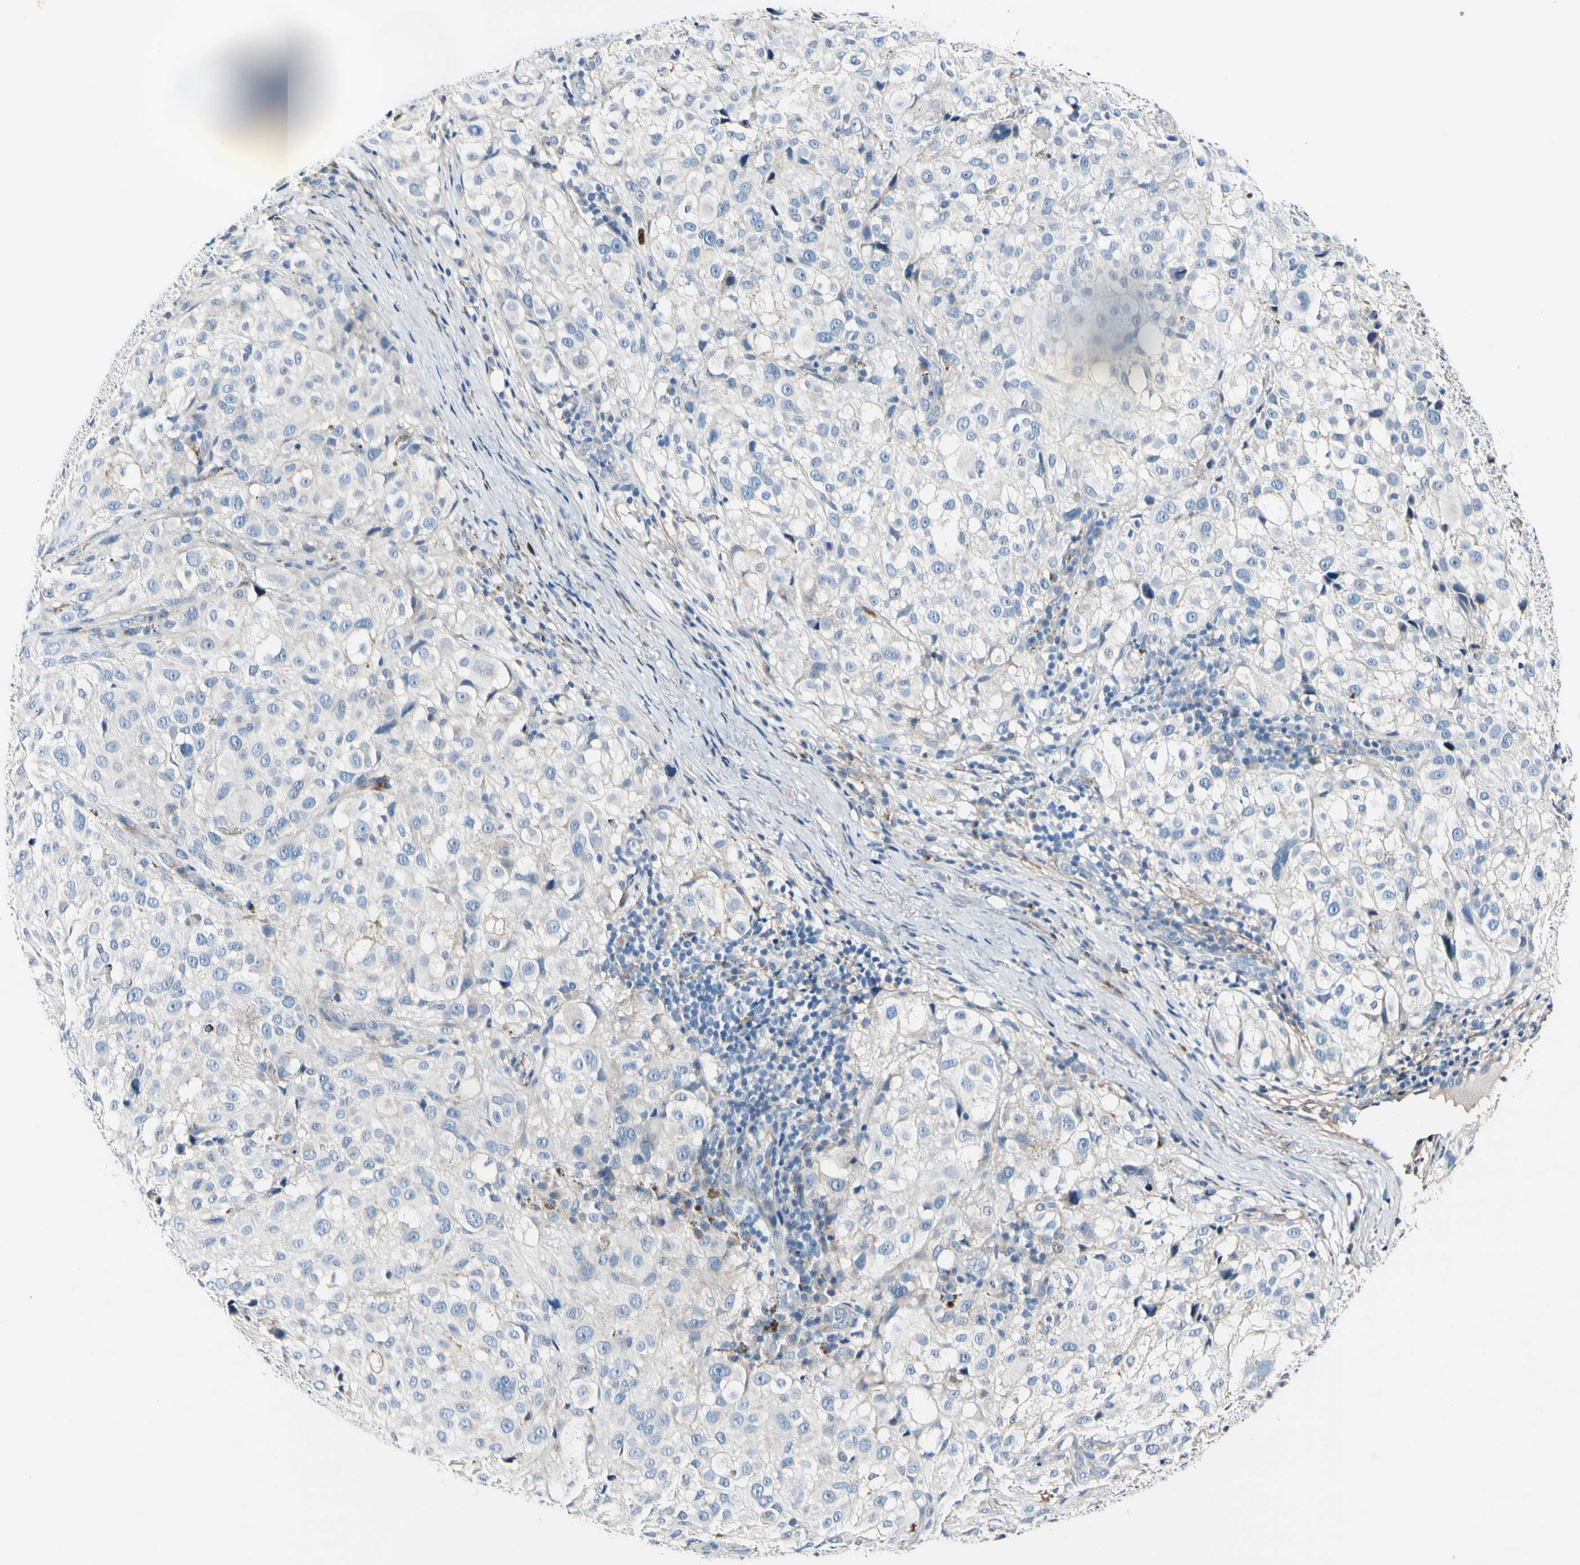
{"staining": {"intensity": "negative", "quantity": "none", "location": "none"}, "tissue": "melanoma", "cell_type": "Tumor cells", "image_type": "cancer", "snomed": [{"axis": "morphology", "description": "Necrosis, NOS"}, {"axis": "morphology", "description": "Malignant melanoma, NOS"}, {"axis": "topography", "description": "Skin"}], "caption": "Tumor cells show no significant protein staining in melanoma.", "gene": "COL6A3", "patient": {"sex": "female", "age": 87}}